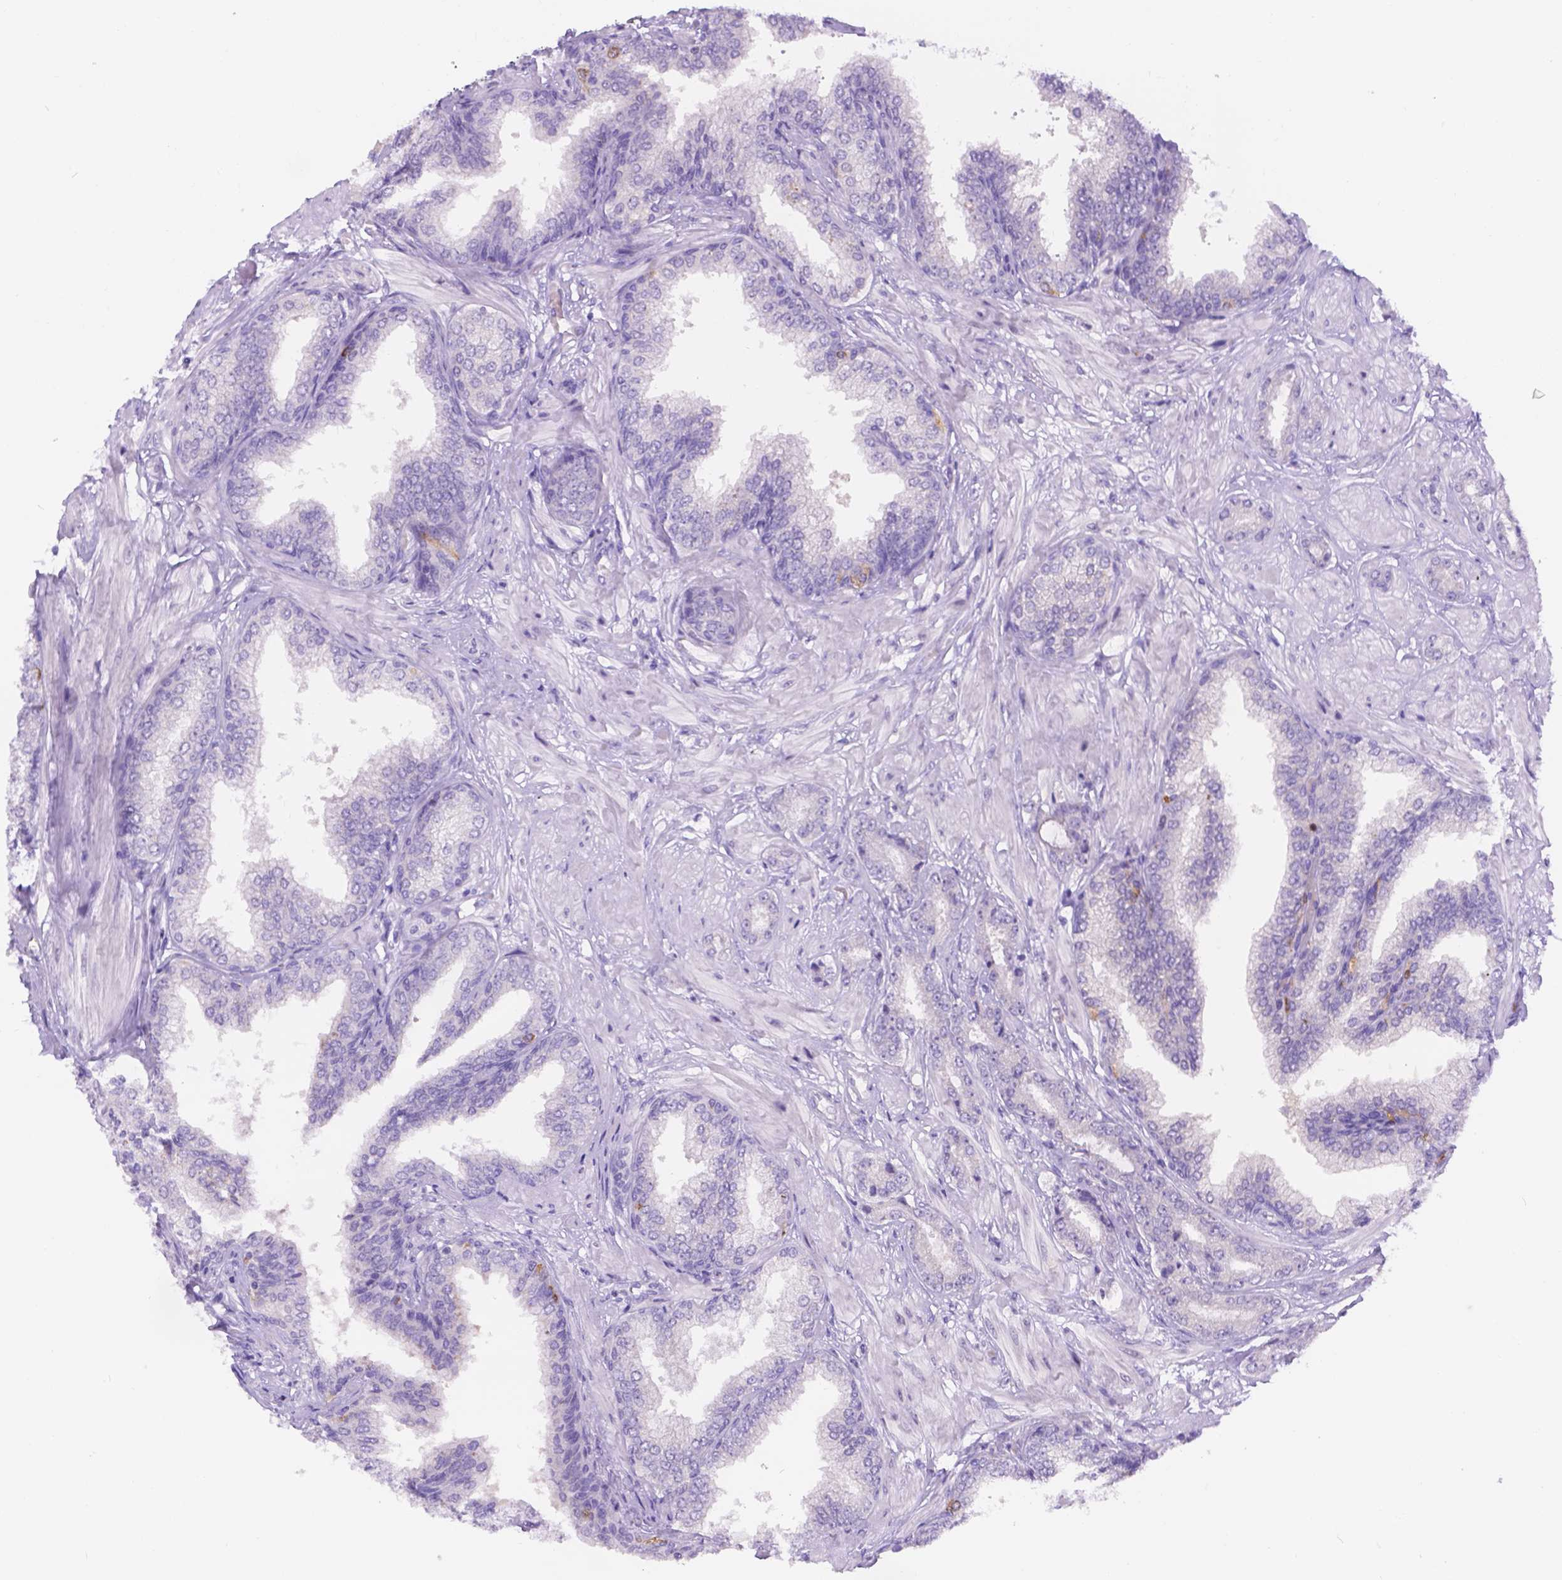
{"staining": {"intensity": "negative", "quantity": "none", "location": "none"}, "tissue": "prostate cancer", "cell_type": "Tumor cells", "image_type": "cancer", "snomed": [{"axis": "morphology", "description": "Adenocarcinoma, Low grade"}, {"axis": "topography", "description": "Prostate"}], "caption": "Protein analysis of prostate low-grade adenocarcinoma reveals no significant expression in tumor cells. The staining is performed using DAB (3,3'-diaminobenzidine) brown chromogen with nuclei counter-stained in using hematoxylin.", "gene": "CD96", "patient": {"sex": "male", "age": 55}}